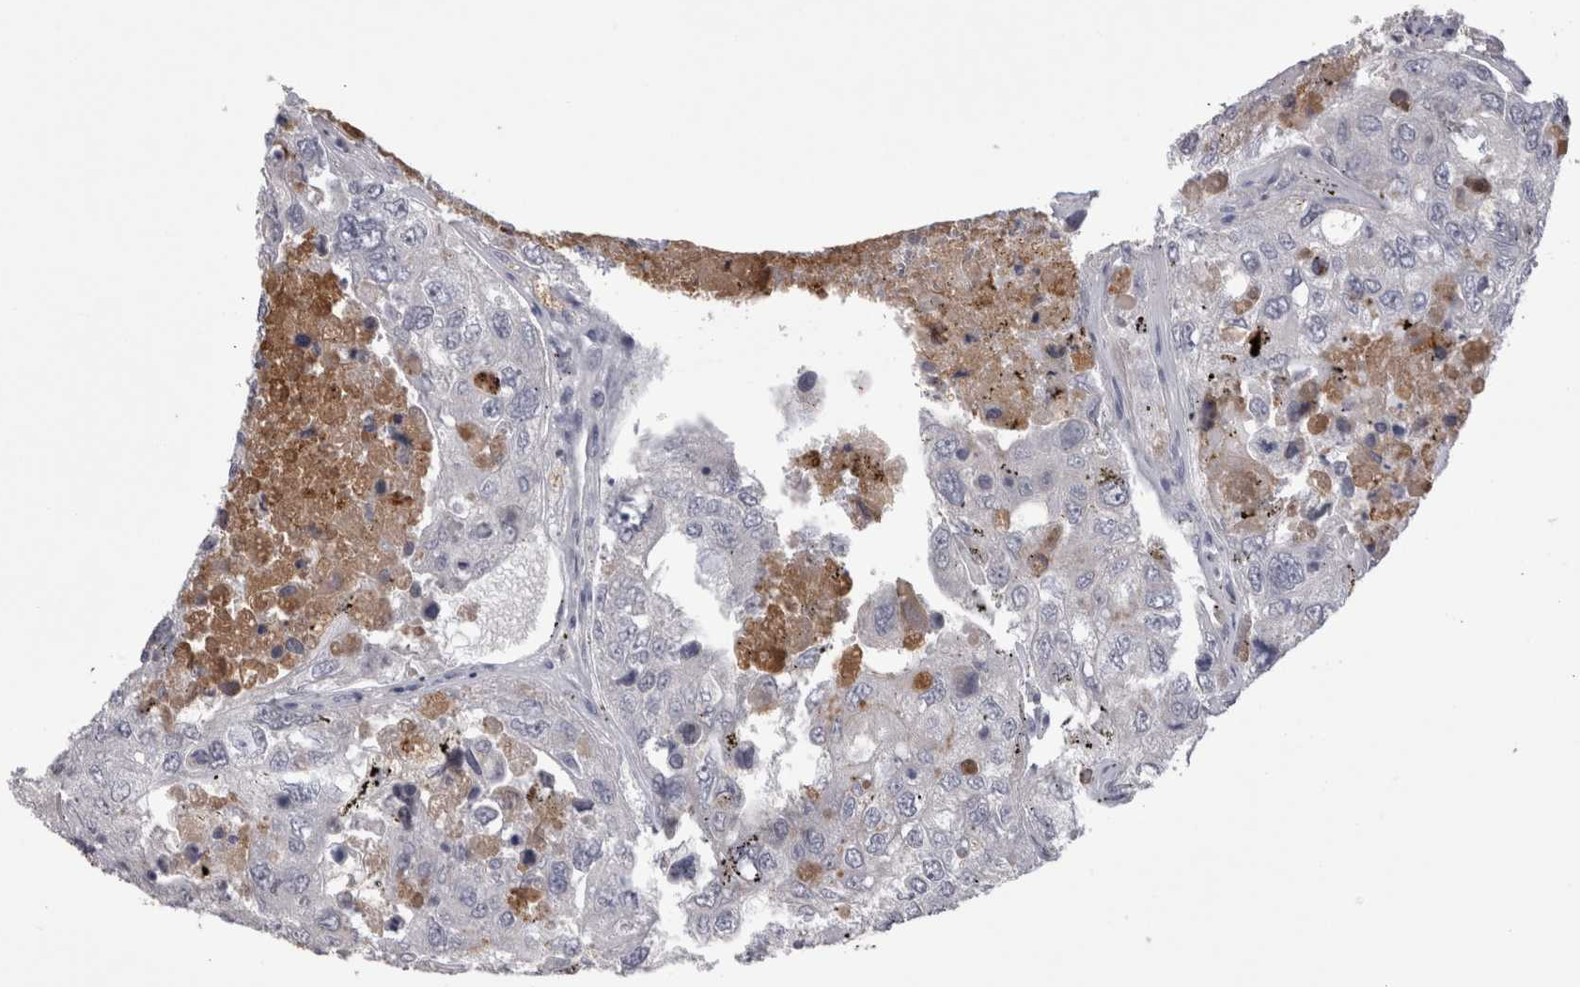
{"staining": {"intensity": "negative", "quantity": "none", "location": "none"}, "tissue": "urothelial cancer", "cell_type": "Tumor cells", "image_type": "cancer", "snomed": [{"axis": "morphology", "description": "Urothelial carcinoma, High grade"}, {"axis": "topography", "description": "Lymph node"}, {"axis": "topography", "description": "Urinary bladder"}], "caption": "Histopathology image shows no significant protein staining in tumor cells of high-grade urothelial carcinoma.", "gene": "SAA4", "patient": {"sex": "male", "age": 51}}